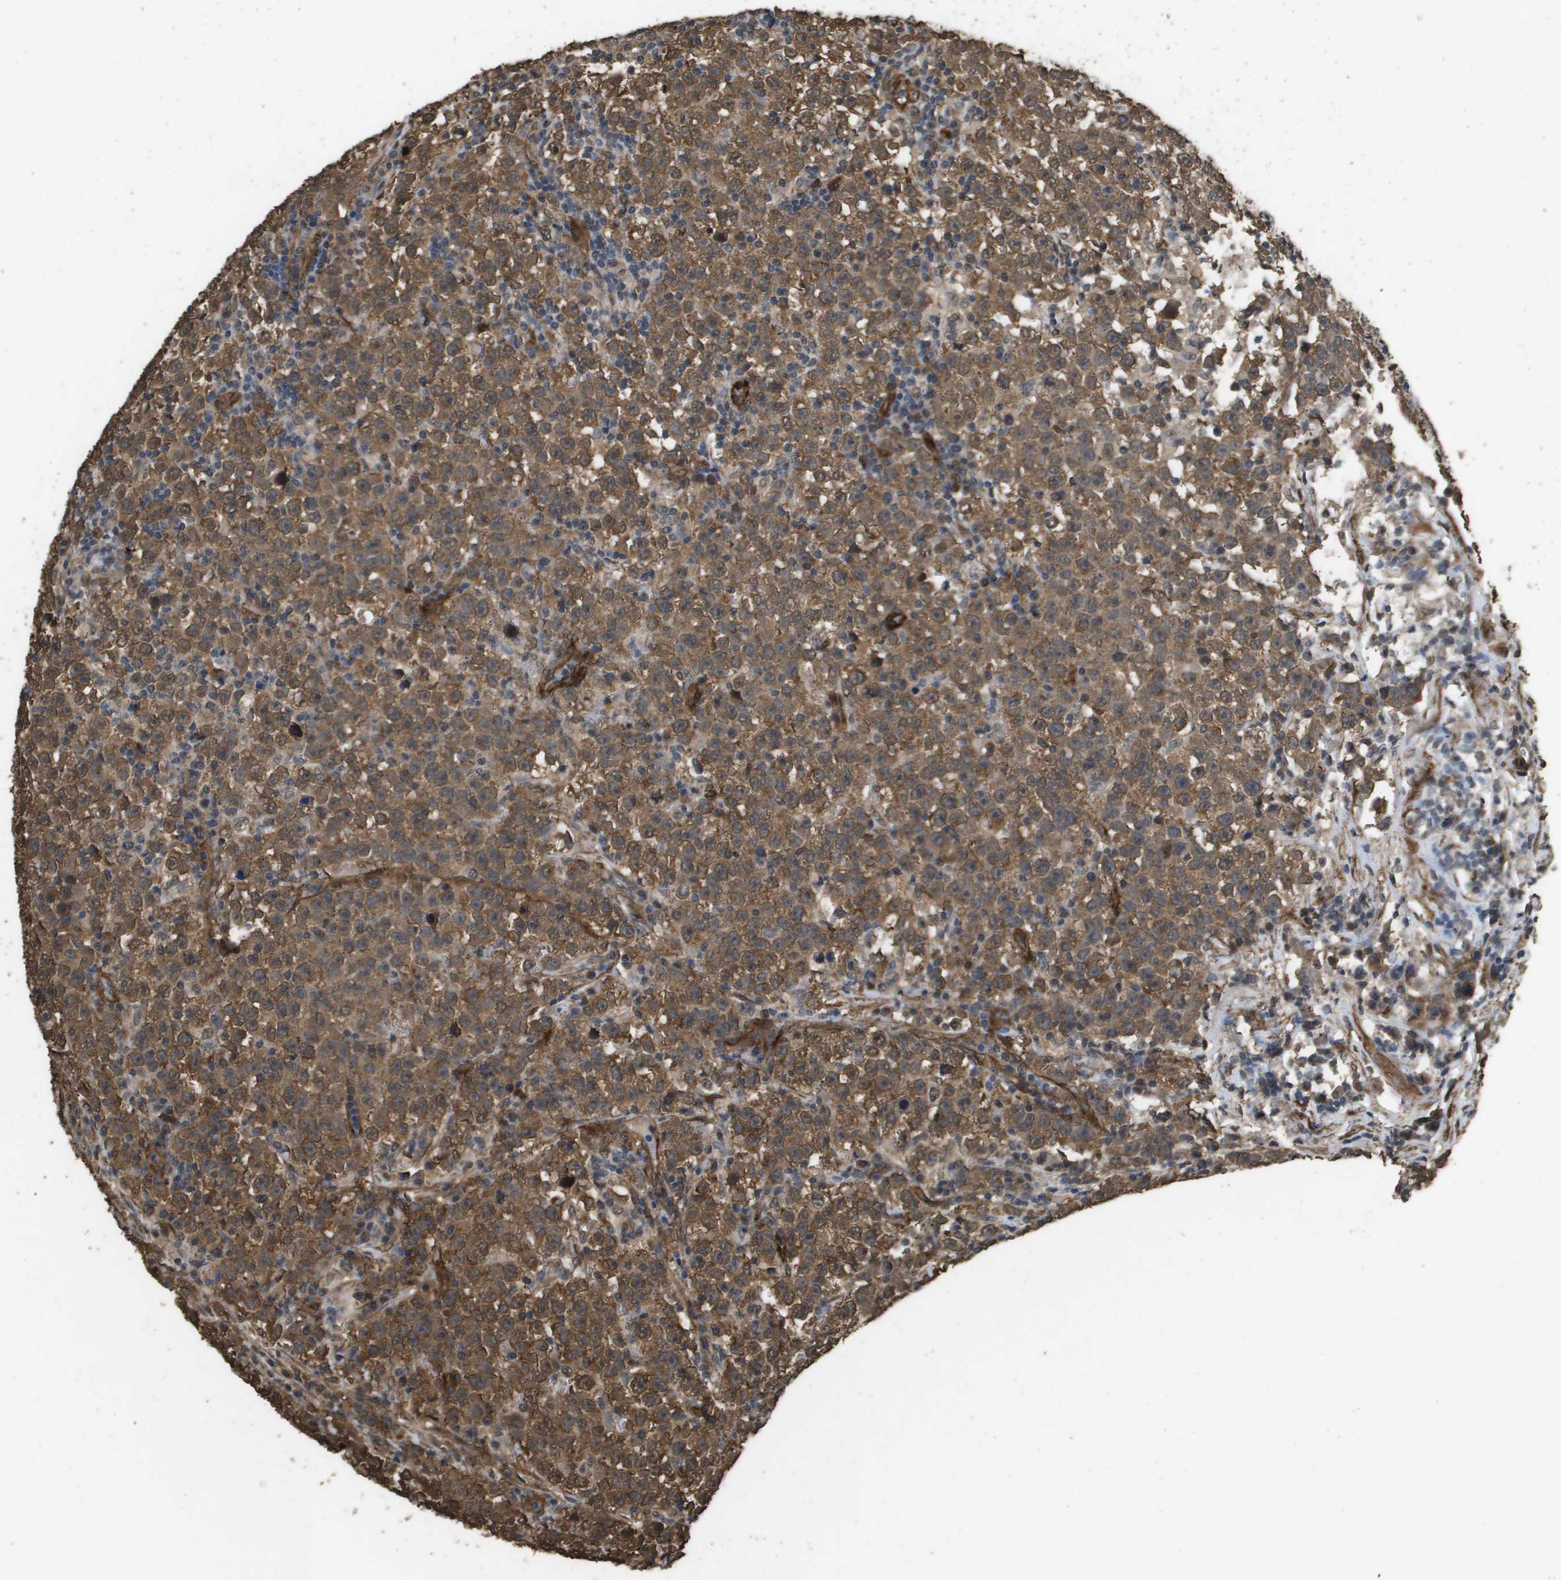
{"staining": {"intensity": "moderate", "quantity": ">75%", "location": "cytoplasmic/membranous,nuclear"}, "tissue": "testis cancer", "cell_type": "Tumor cells", "image_type": "cancer", "snomed": [{"axis": "morphology", "description": "Seminoma, NOS"}, {"axis": "topography", "description": "Testis"}], "caption": "Human seminoma (testis) stained for a protein (brown) exhibits moderate cytoplasmic/membranous and nuclear positive positivity in approximately >75% of tumor cells.", "gene": "AAMP", "patient": {"sex": "male", "age": 43}}